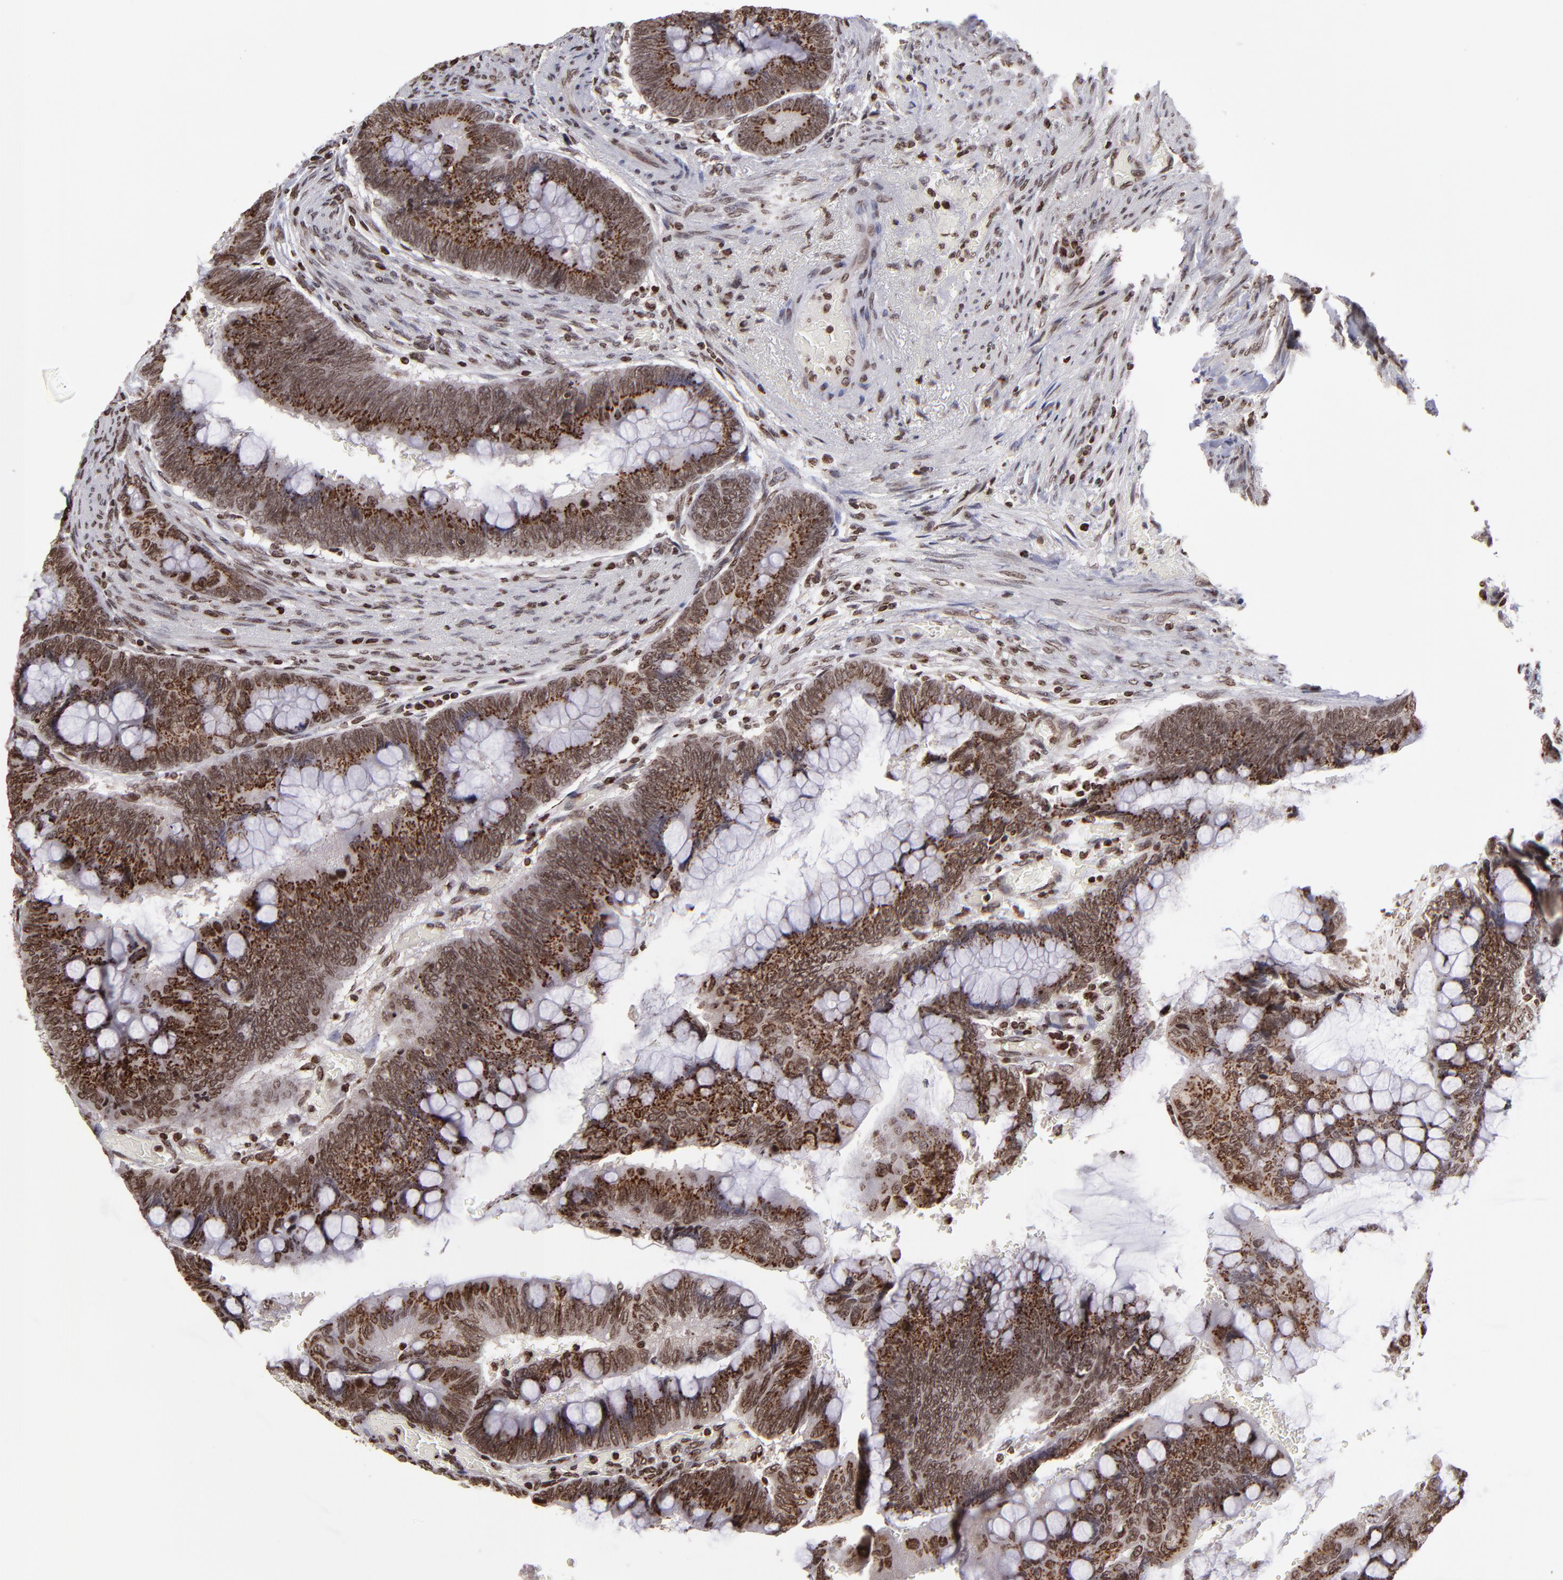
{"staining": {"intensity": "strong", "quantity": ">75%", "location": "cytoplasmic/membranous,nuclear"}, "tissue": "colorectal cancer", "cell_type": "Tumor cells", "image_type": "cancer", "snomed": [{"axis": "morphology", "description": "Normal tissue, NOS"}, {"axis": "morphology", "description": "Adenocarcinoma, NOS"}, {"axis": "topography", "description": "Rectum"}], "caption": "Immunohistochemical staining of colorectal cancer (adenocarcinoma) demonstrates strong cytoplasmic/membranous and nuclear protein staining in approximately >75% of tumor cells. (DAB IHC, brown staining for protein, blue staining for nuclei).", "gene": "CSDC2", "patient": {"sex": "male", "age": 92}}